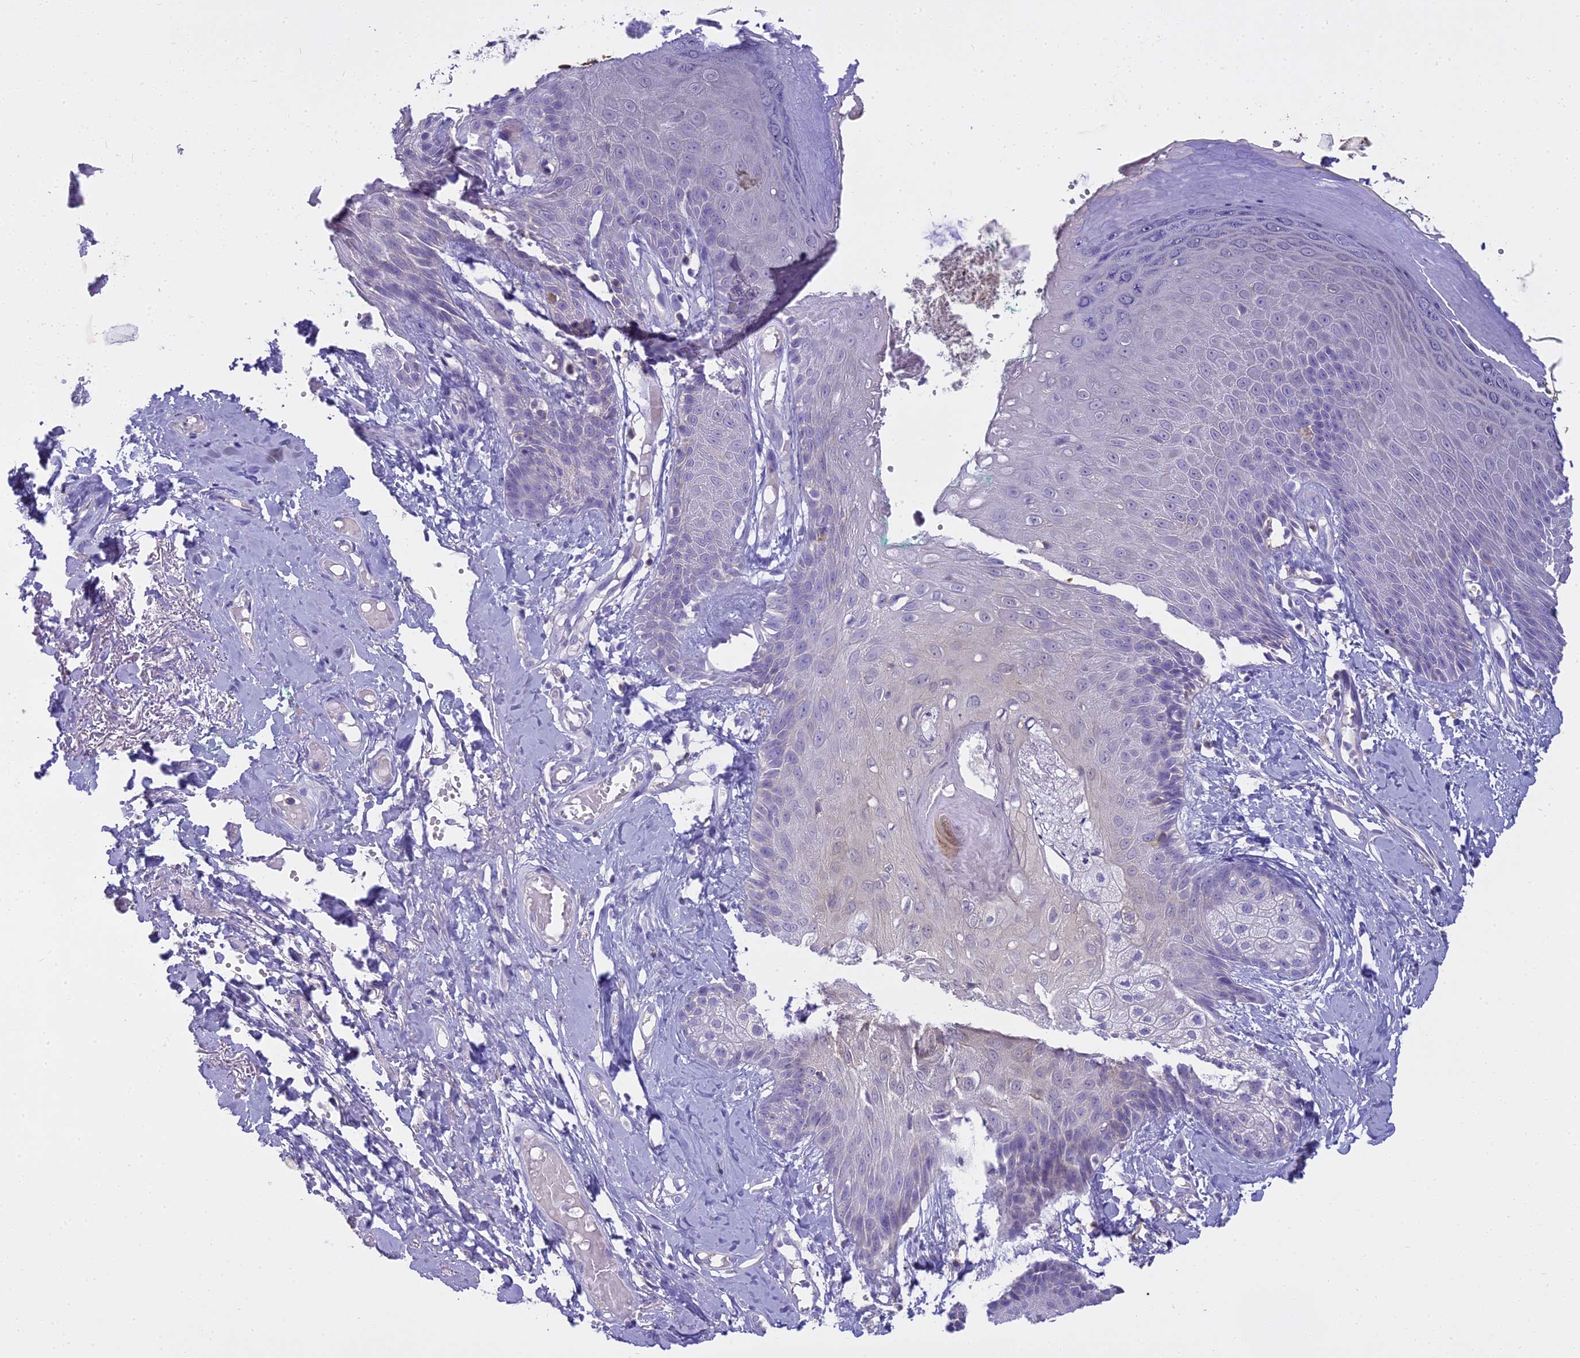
{"staining": {"intensity": "moderate", "quantity": "<25%", "location": "cytoplasmic/membranous"}, "tissue": "skin", "cell_type": "Epidermal cells", "image_type": "normal", "snomed": [{"axis": "morphology", "description": "Normal tissue, NOS"}, {"axis": "topography", "description": "Anal"}], "caption": "Moderate cytoplasmic/membranous staining for a protein is seen in about <25% of epidermal cells of unremarkable skin using immunohistochemistry (IHC).", "gene": "BLNK", "patient": {"sex": "male", "age": 78}}